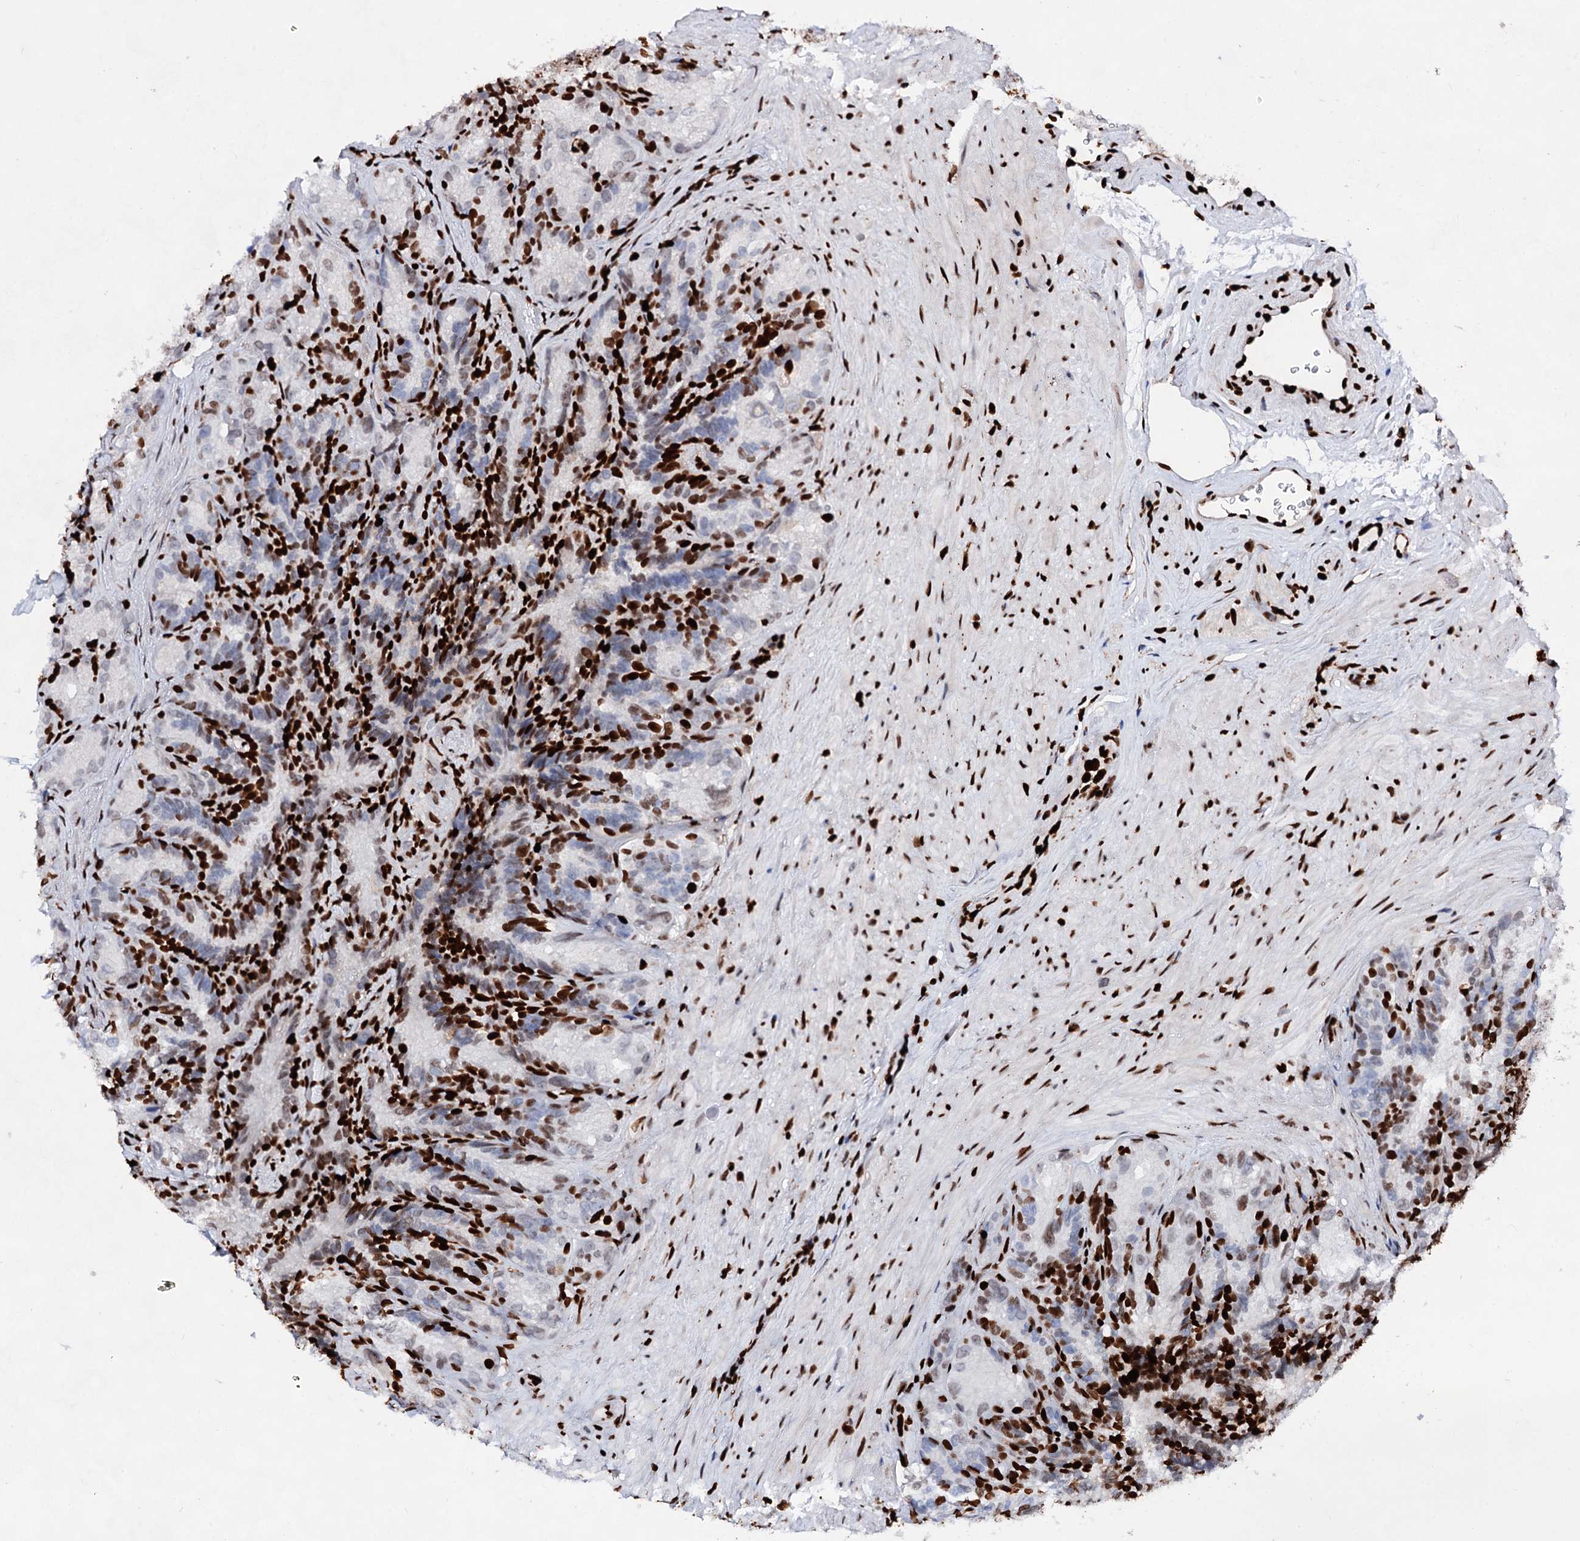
{"staining": {"intensity": "strong", "quantity": "25%-75%", "location": "nuclear"}, "tissue": "seminal vesicle", "cell_type": "Glandular cells", "image_type": "normal", "snomed": [{"axis": "morphology", "description": "Normal tissue, NOS"}, {"axis": "topography", "description": "Seminal veicle"}], "caption": "DAB (3,3'-diaminobenzidine) immunohistochemical staining of benign human seminal vesicle displays strong nuclear protein staining in about 25%-75% of glandular cells. The protein is stained brown, and the nuclei are stained in blue (DAB IHC with brightfield microscopy, high magnification).", "gene": "HMGB2", "patient": {"sex": "male", "age": 60}}